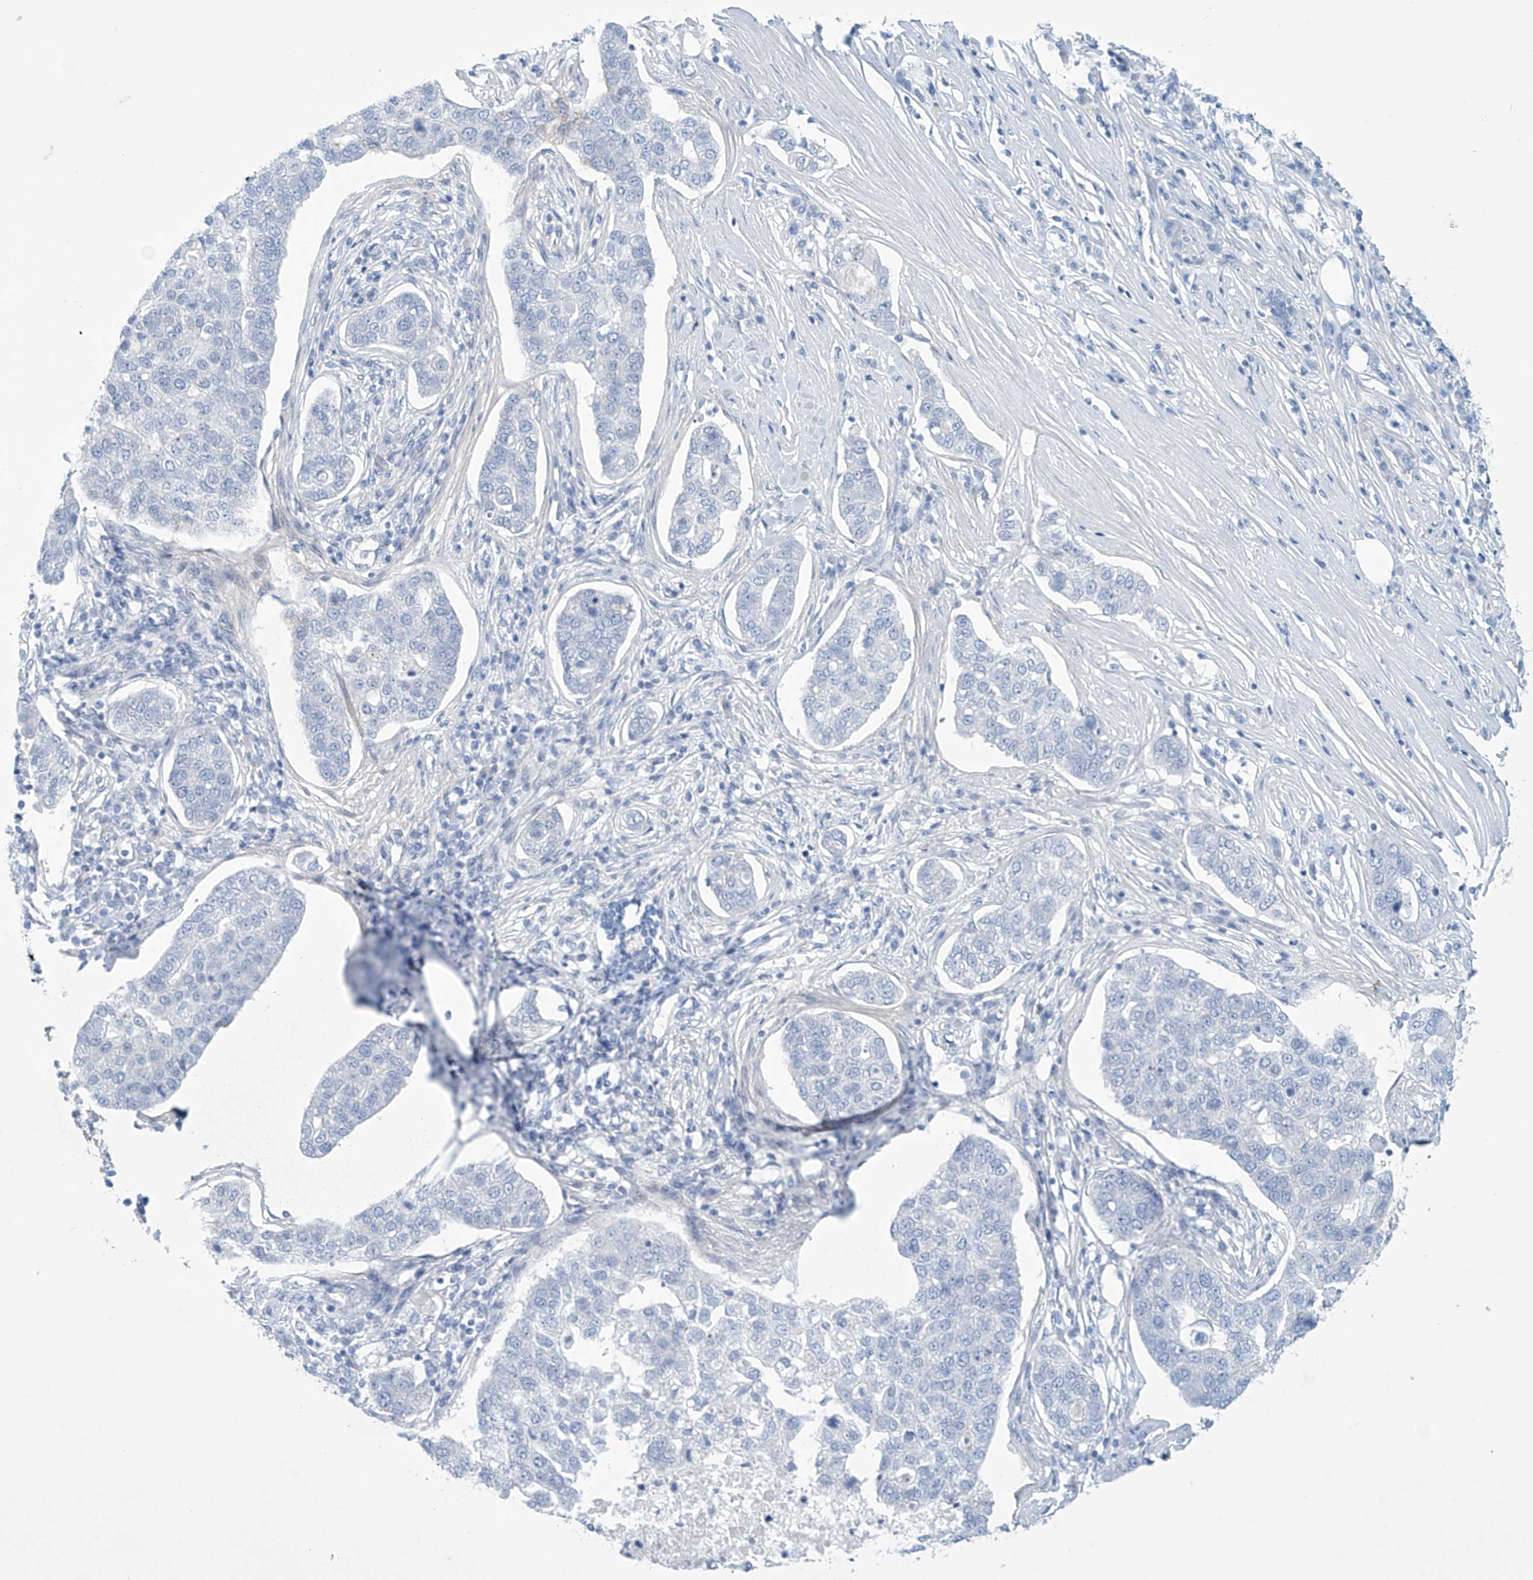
{"staining": {"intensity": "negative", "quantity": "none", "location": "none"}, "tissue": "pancreatic cancer", "cell_type": "Tumor cells", "image_type": "cancer", "snomed": [{"axis": "morphology", "description": "Adenocarcinoma, NOS"}, {"axis": "topography", "description": "Pancreas"}], "caption": "Tumor cells are negative for protein expression in human pancreatic adenocarcinoma. (DAB (3,3'-diaminobenzidine) immunohistochemistry, high magnification).", "gene": "SLC35A5", "patient": {"sex": "female", "age": 61}}